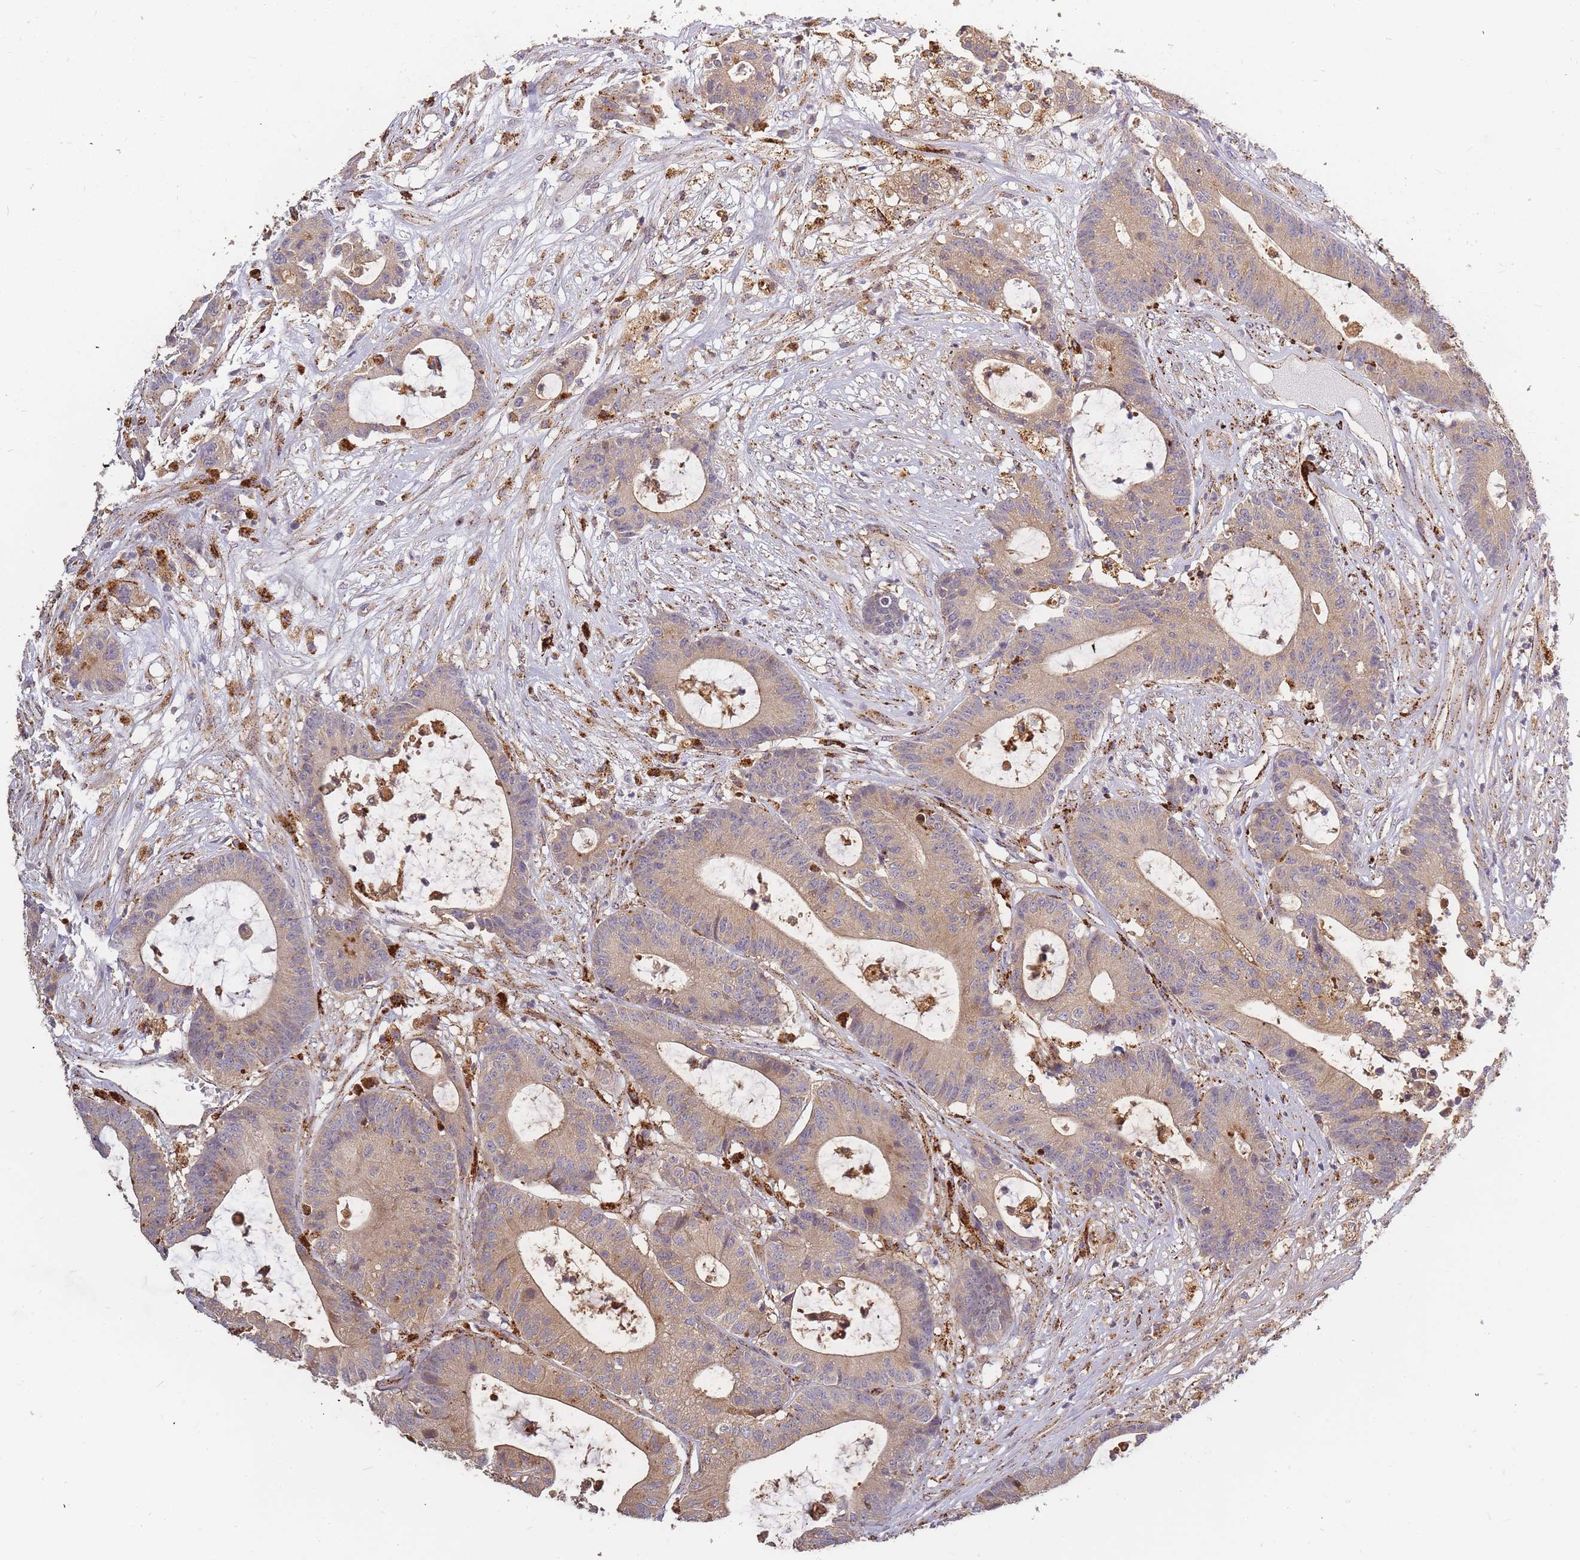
{"staining": {"intensity": "moderate", "quantity": ">75%", "location": "cytoplasmic/membranous"}, "tissue": "colorectal cancer", "cell_type": "Tumor cells", "image_type": "cancer", "snomed": [{"axis": "morphology", "description": "Adenocarcinoma, NOS"}, {"axis": "topography", "description": "Colon"}], "caption": "Brown immunohistochemical staining in human adenocarcinoma (colorectal) demonstrates moderate cytoplasmic/membranous staining in approximately >75% of tumor cells.", "gene": "ATG5", "patient": {"sex": "female", "age": 84}}